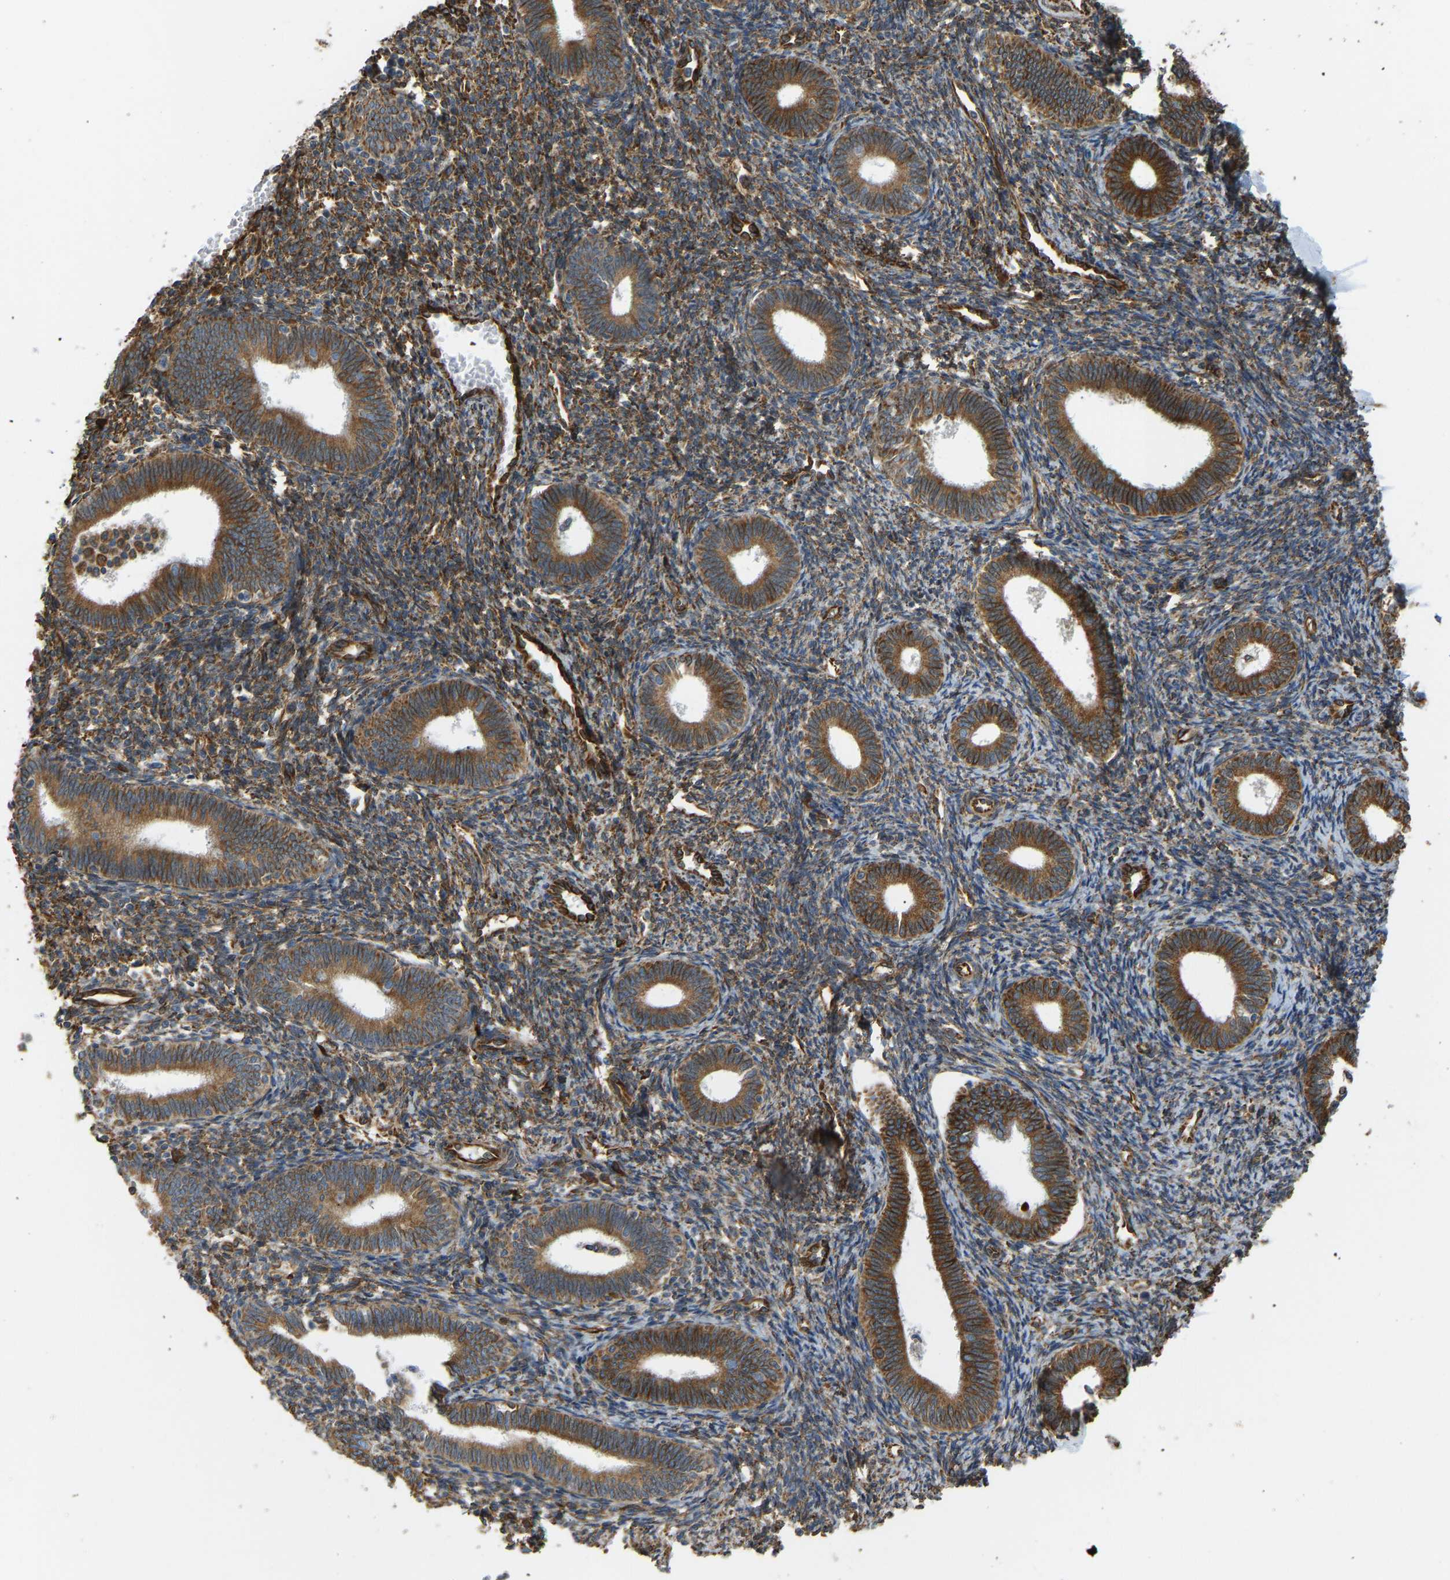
{"staining": {"intensity": "moderate", "quantity": ">75%", "location": "cytoplasmic/membranous"}, "tissue": "endometrium", "cell_type": "Cells in endometrial stroma", "image_type": "normal", "snomed": [{"axis": "morphology", "description": "Normal tissue, NOS"}, {"axis": "topography", "description": "Endometrium"}], "caption": "IHC photomicrograph of normal endometrium stained for a protein (brown), which reveals medium levels of moderate cytoplasmic/membranous expression in about >75% of cells in endometrial stroma.", "gene": "BEX3", "patient": {"sex": "female", "age": 41}}